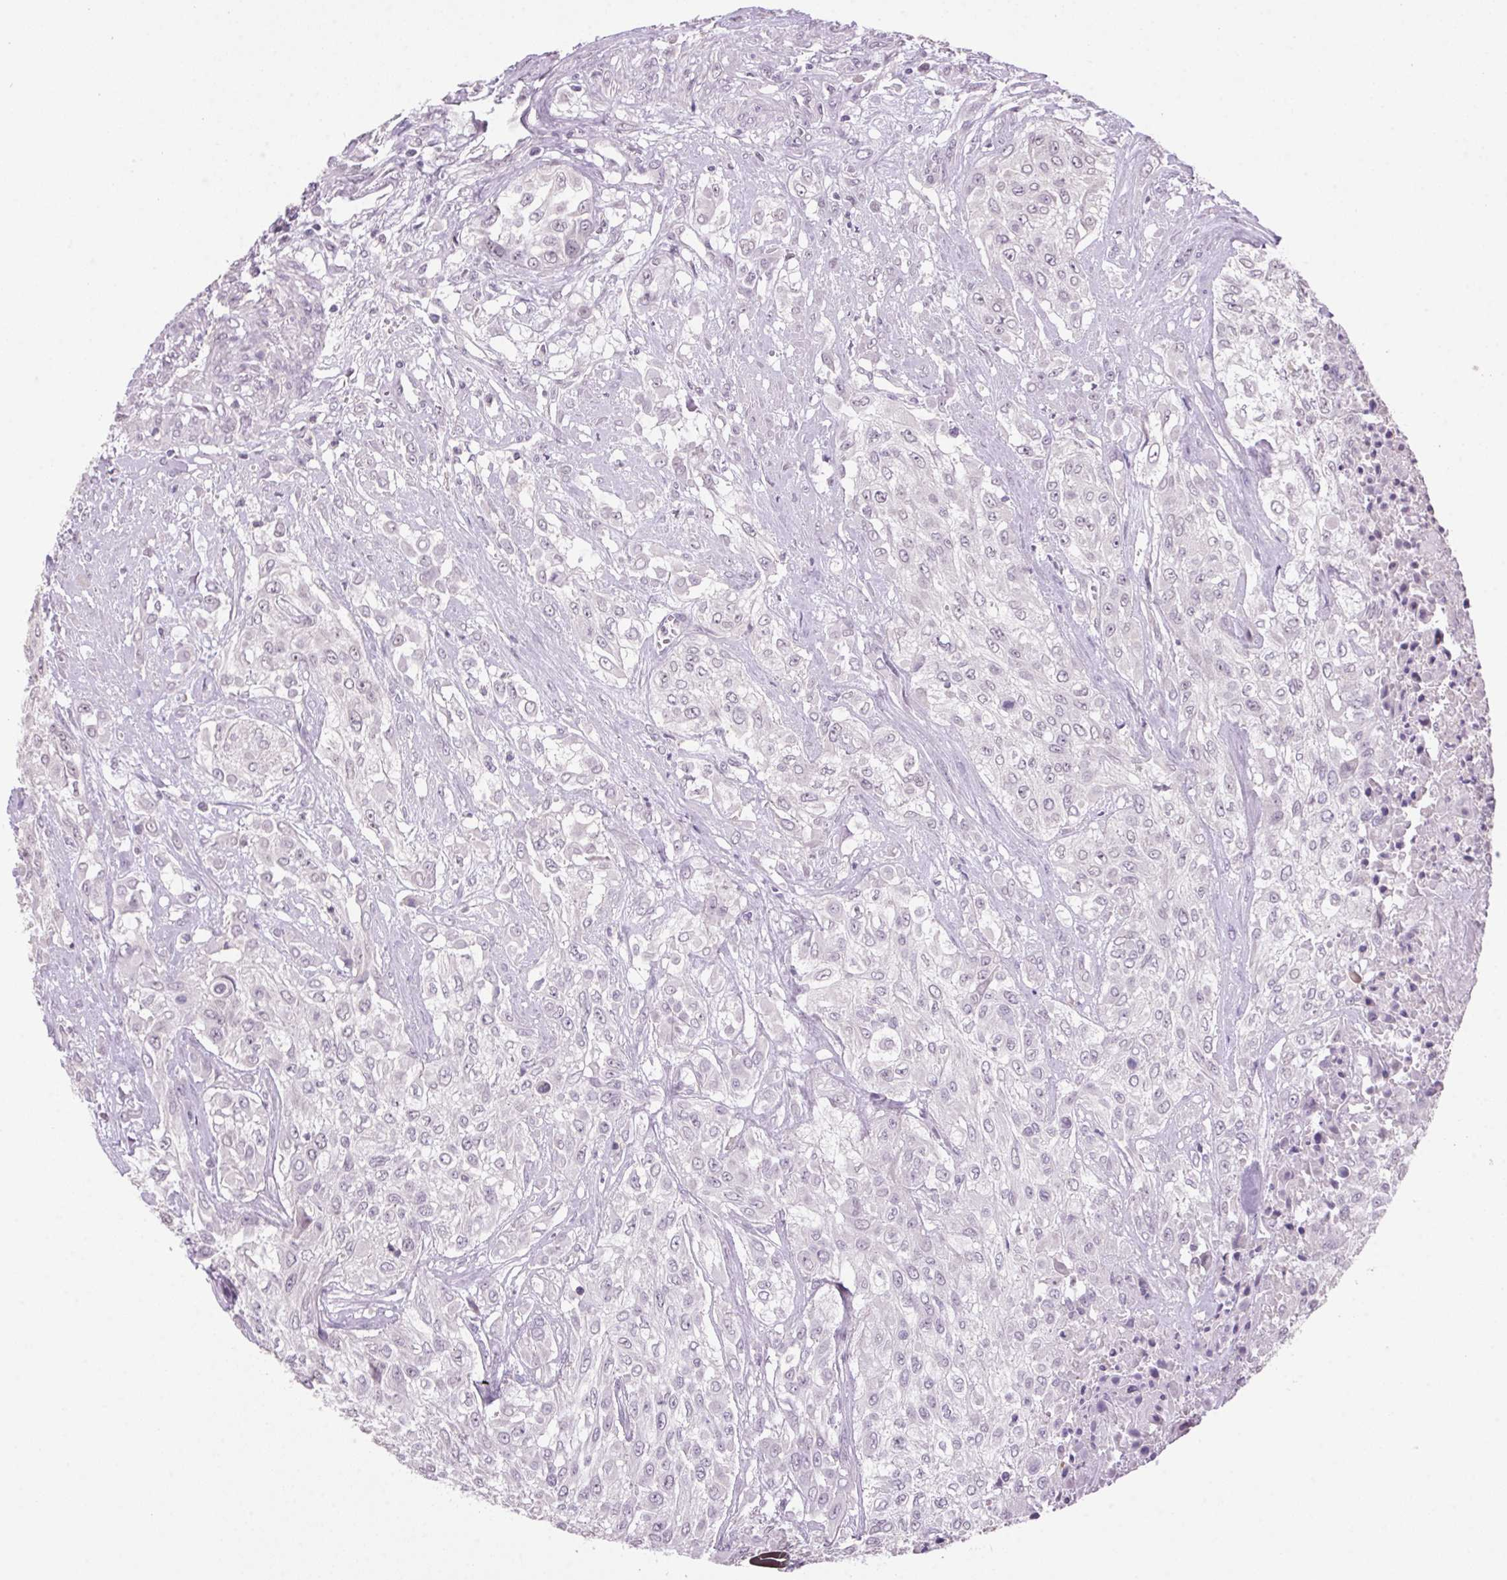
{"staining": {"intensity": "negative", "quantity": "none", "location": "none"}, "tissue": "urothelial cancer", "cell_type": "Tumor cells", "image_type": "cancer", "snomed": [{"axis": "morphology", "description": "Urothelial carcinoma, High grade"}, {"axis": "topography", "description": "Urinary bladder"}], "caption": "Immunohistochemistry photomicrograph of human urothelial cancer stained for a protein (brown), which reveals no positivity in tumor cells.", "gene": "VWA3B", "patient": {"sex": "male", "age": 57}}